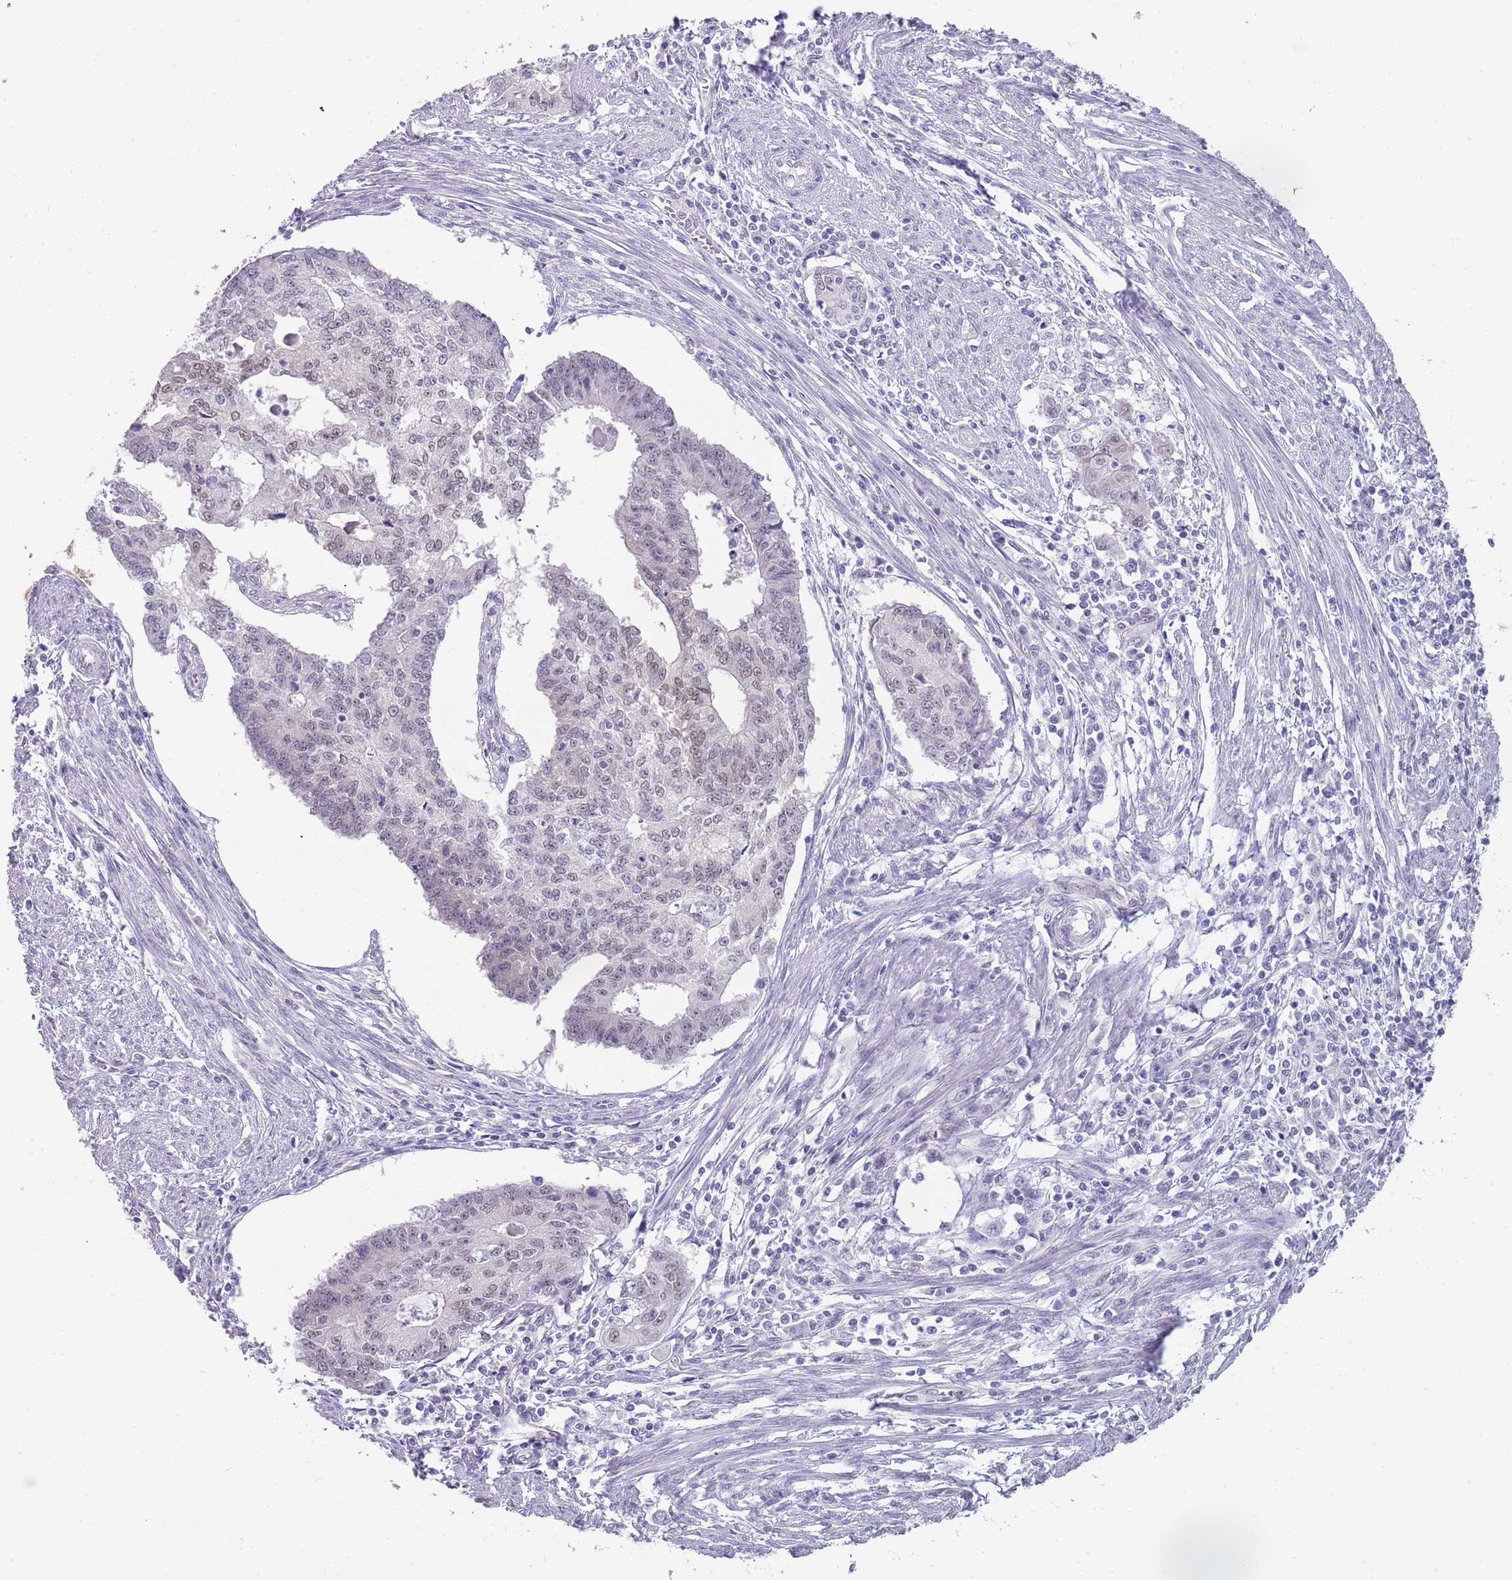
{"staining": {"intensity": "negative", "quantity": "none", "location": "none"}, "tissue": "endometrial cancer", "cell_type": "Tumor cells", "image_type": "cancer", "snomed": [{"axis": "morphology", "description": "Adenocarcinoma, NOS"}, {"axis": "topography", "description": "Endometrium"}], "caption": "This histopathology image is of endometrial adenocarcinoma stained with immunohistochemistry to label a protein in brown with the nuclei are counter-stained blue. There is no staining in tumor cells.", "gene": "SEPHS2", "patient": {"sex": "female", "age": 56}}